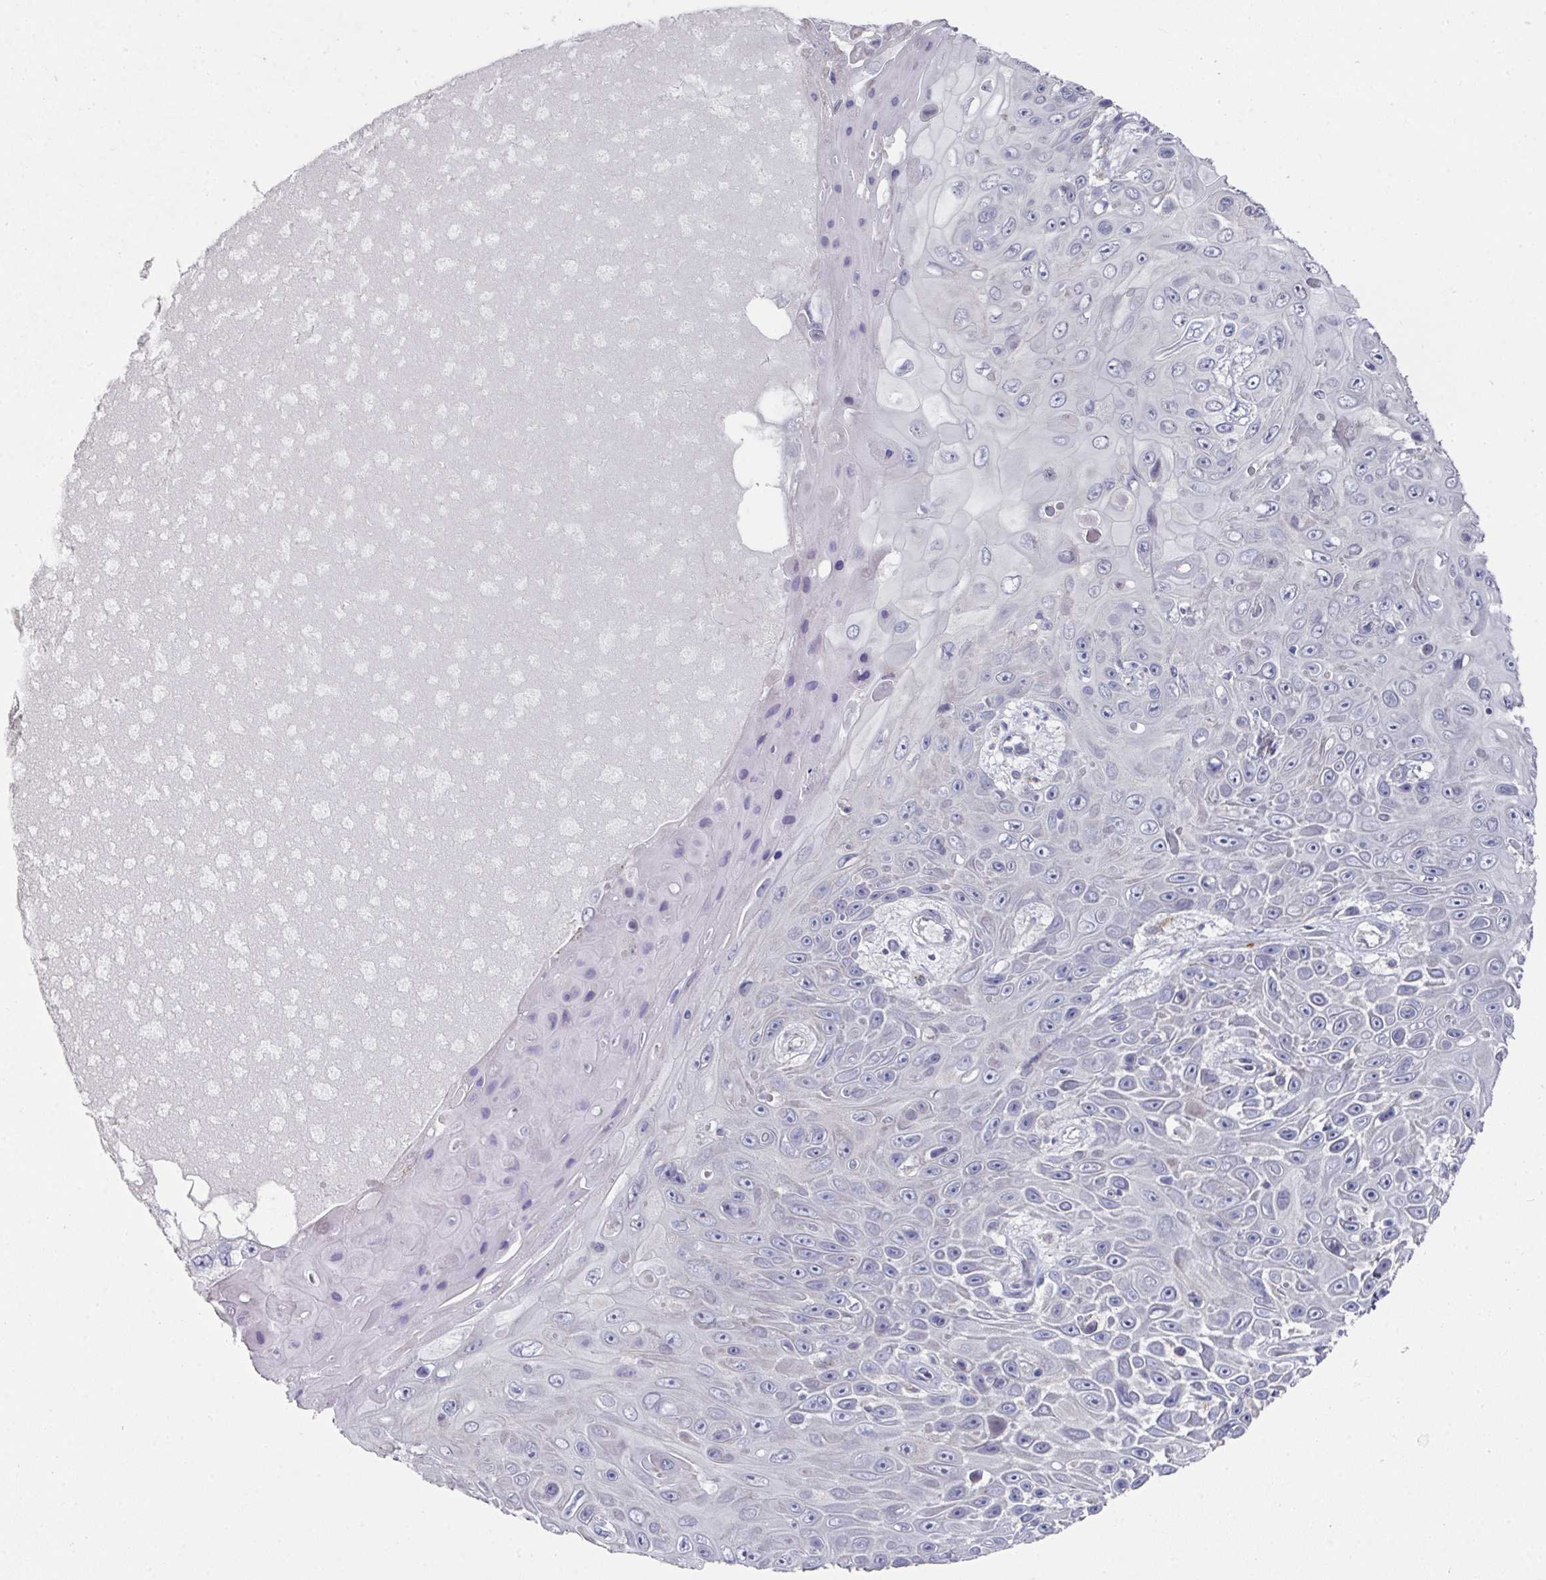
{"staining": {"intensity": "negative", "quantity": "none", "location": "none"}, "tissue": "skin cancer", "cell_type": "Tumor cells", "image_type": "cancer", "snomed": [{"axis": "morphology", "description": "Squamous cell carcinoma, NOS"}, {"axis": "topography", "description": "Skin"}], "caption": "High magnification brightfield microscopy of skin cancer stained with DAB (3,3'-diaminobenzidine) (brown) and counterstained with hematoxylin (blue): tumor cells show no significant positivity. Nuclei are stained in blue.", "gene": "NT5C1A", "patient": {"sex": "male", "age": 82}}